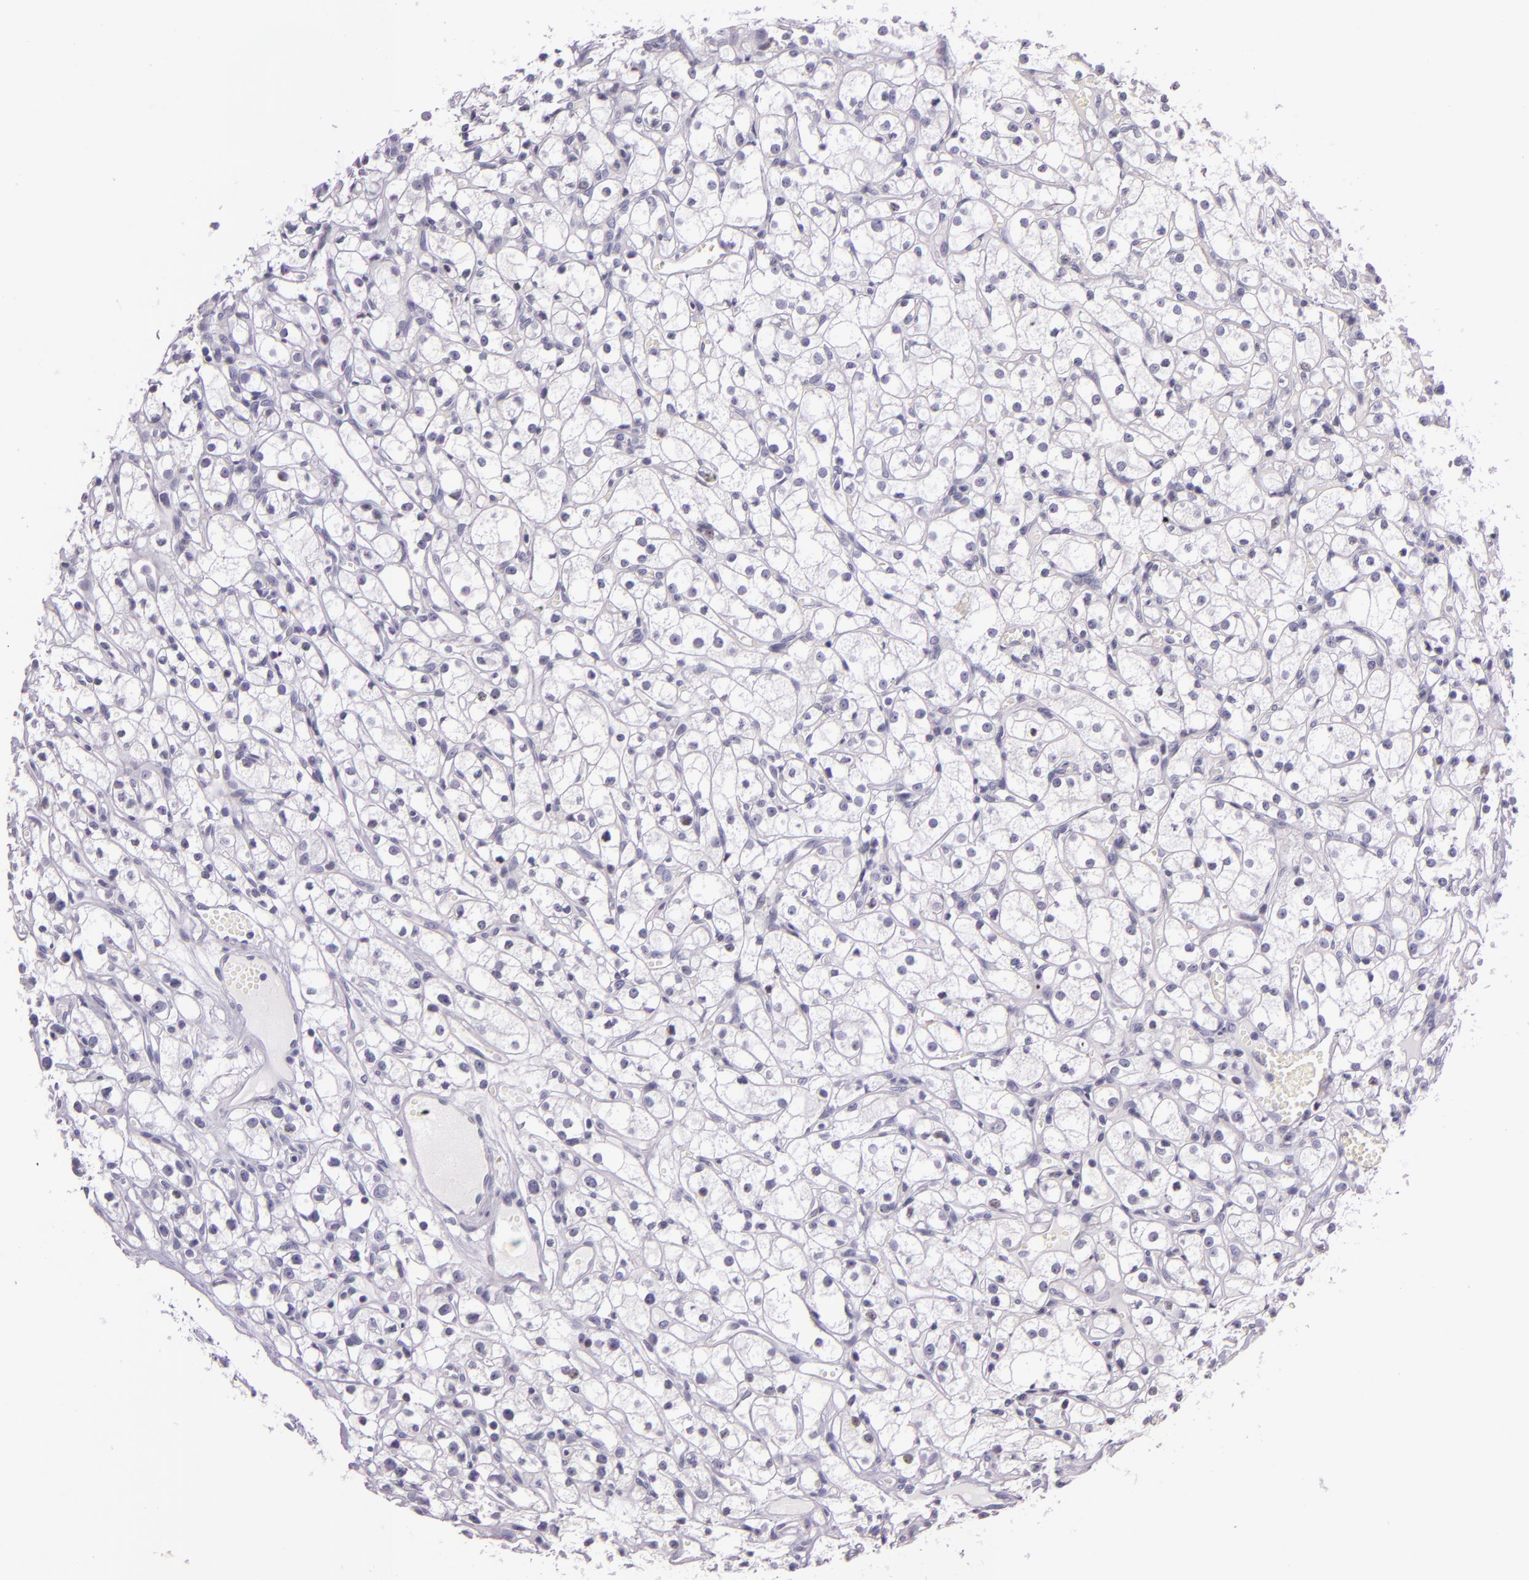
{"staining": {"intensity": "negative", "quantity": "none", "location": "none"}, "tissue": "renal cancer", "cell_type": "Tumor cells", "image_type": "cancer", "snomed": [{"axis": "morphology", "description": "Adenocarcinoma, NOS"}, {"axis": "topography", "description": "Kidney"}], "caption": "The micrograph displays no staining of tumor cells in renal adenocarcinoma. Brightfield microscopy of immunohistochemistry (IHC) stained with DAB (brown) and hematoxylin (blue), captured at high magnification.", "gene": "HSP90AA1", "patient": {"sex": "male", "age": 61}}